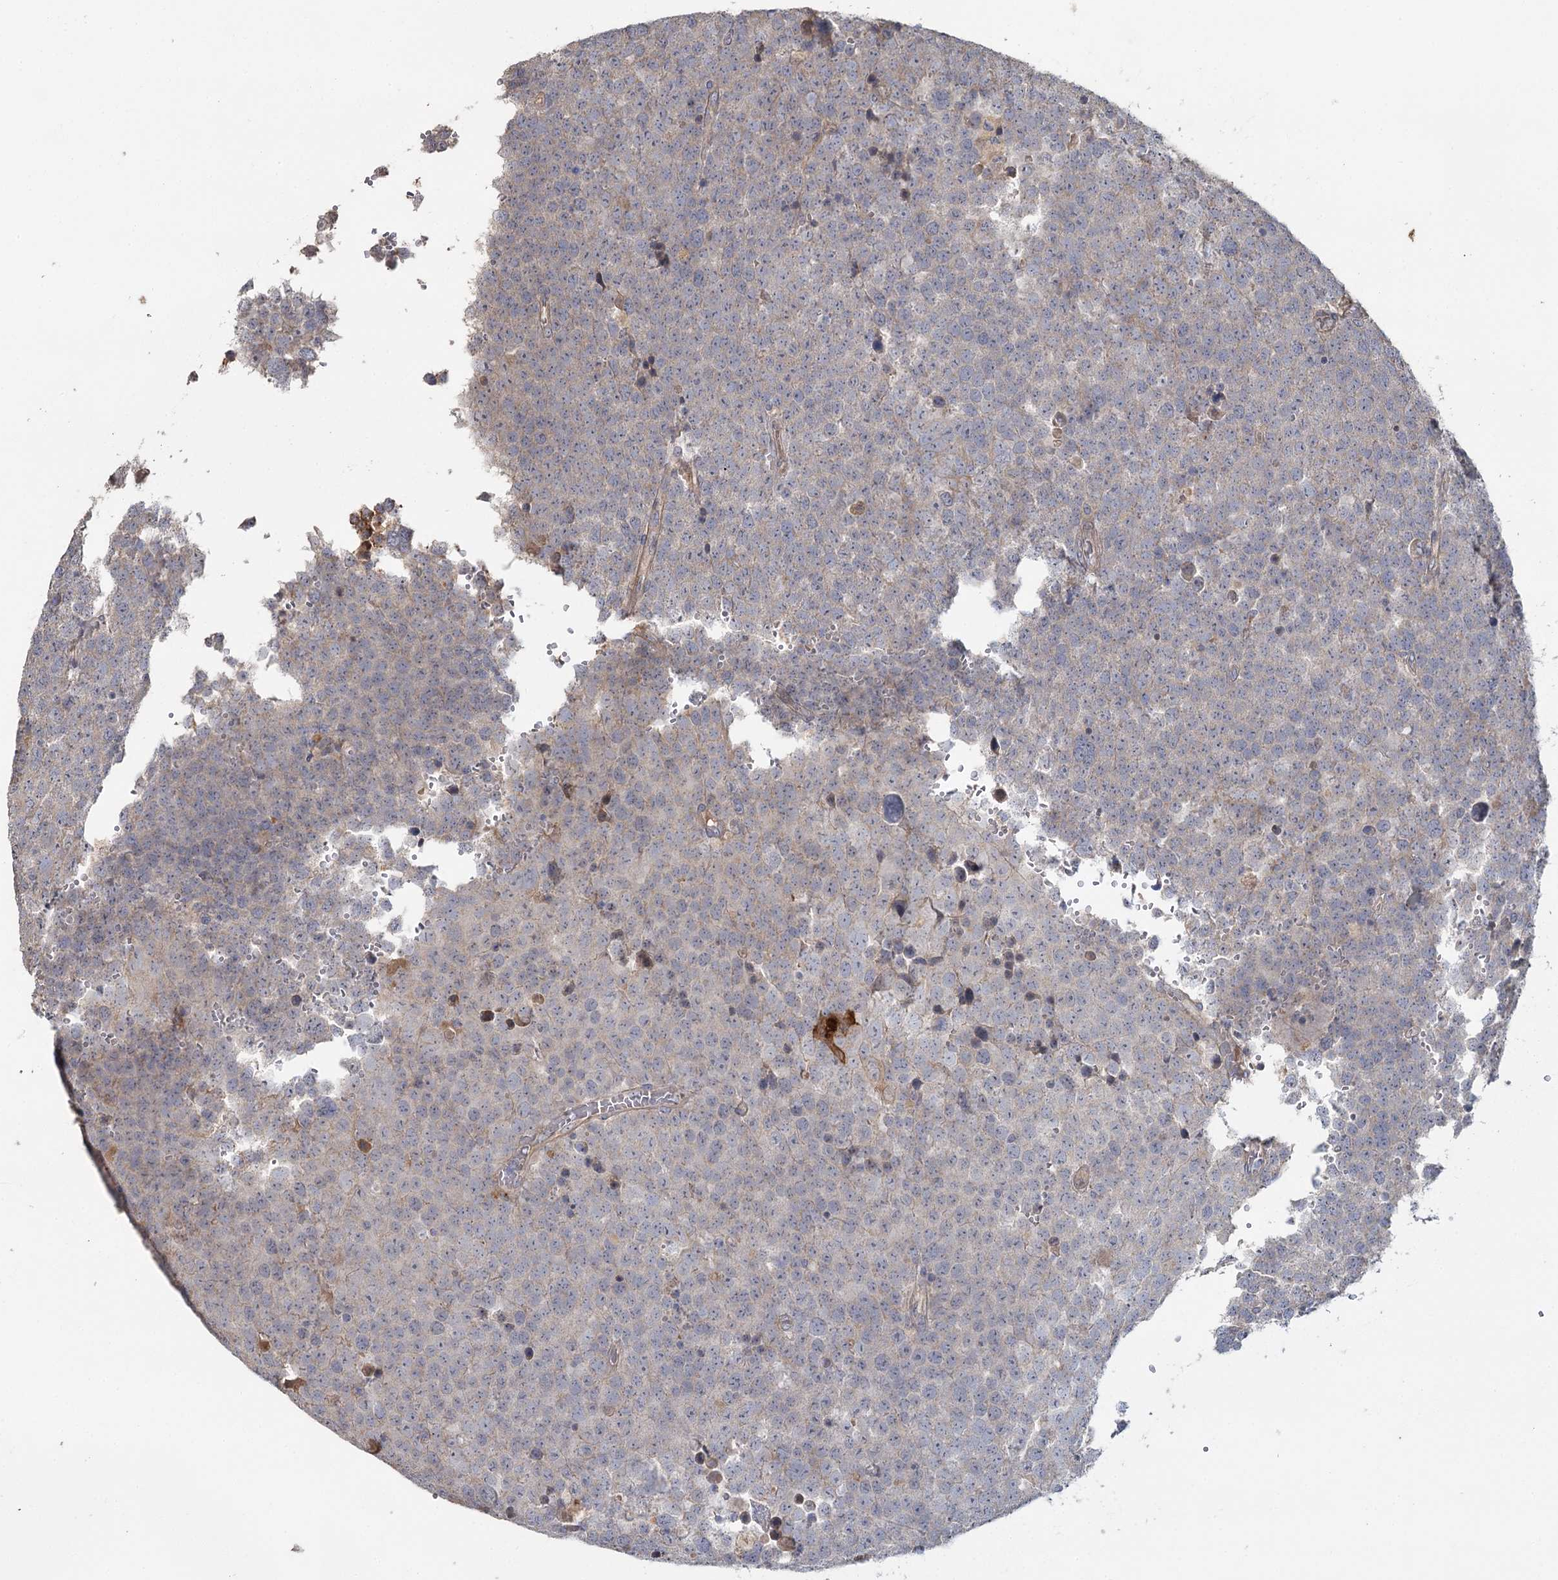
{"staining": {"intensity": "negative", "quantity": "none", "location": "none"}, "tissue": "testis cancer", "cell_type": "Tumor cells", "image_type": "cancer", "snomed": [{"axis": "morphology", "description": "Seminoma, NOS"}, {"axis": "topography", "description": "Testis"}], "caption": "DAB (3,3'-diaminobenzidine) immunohistochemical staining of testis seminoma exhibits no significant expression in tumor cells. Brightfield microscopy of immunohistochemistry stained with DAB (brown) and hematoxylin (blue), captured at high magnification.", "gene": "ANGPTL5", "patient": {"sex": "male", "age": 71}}